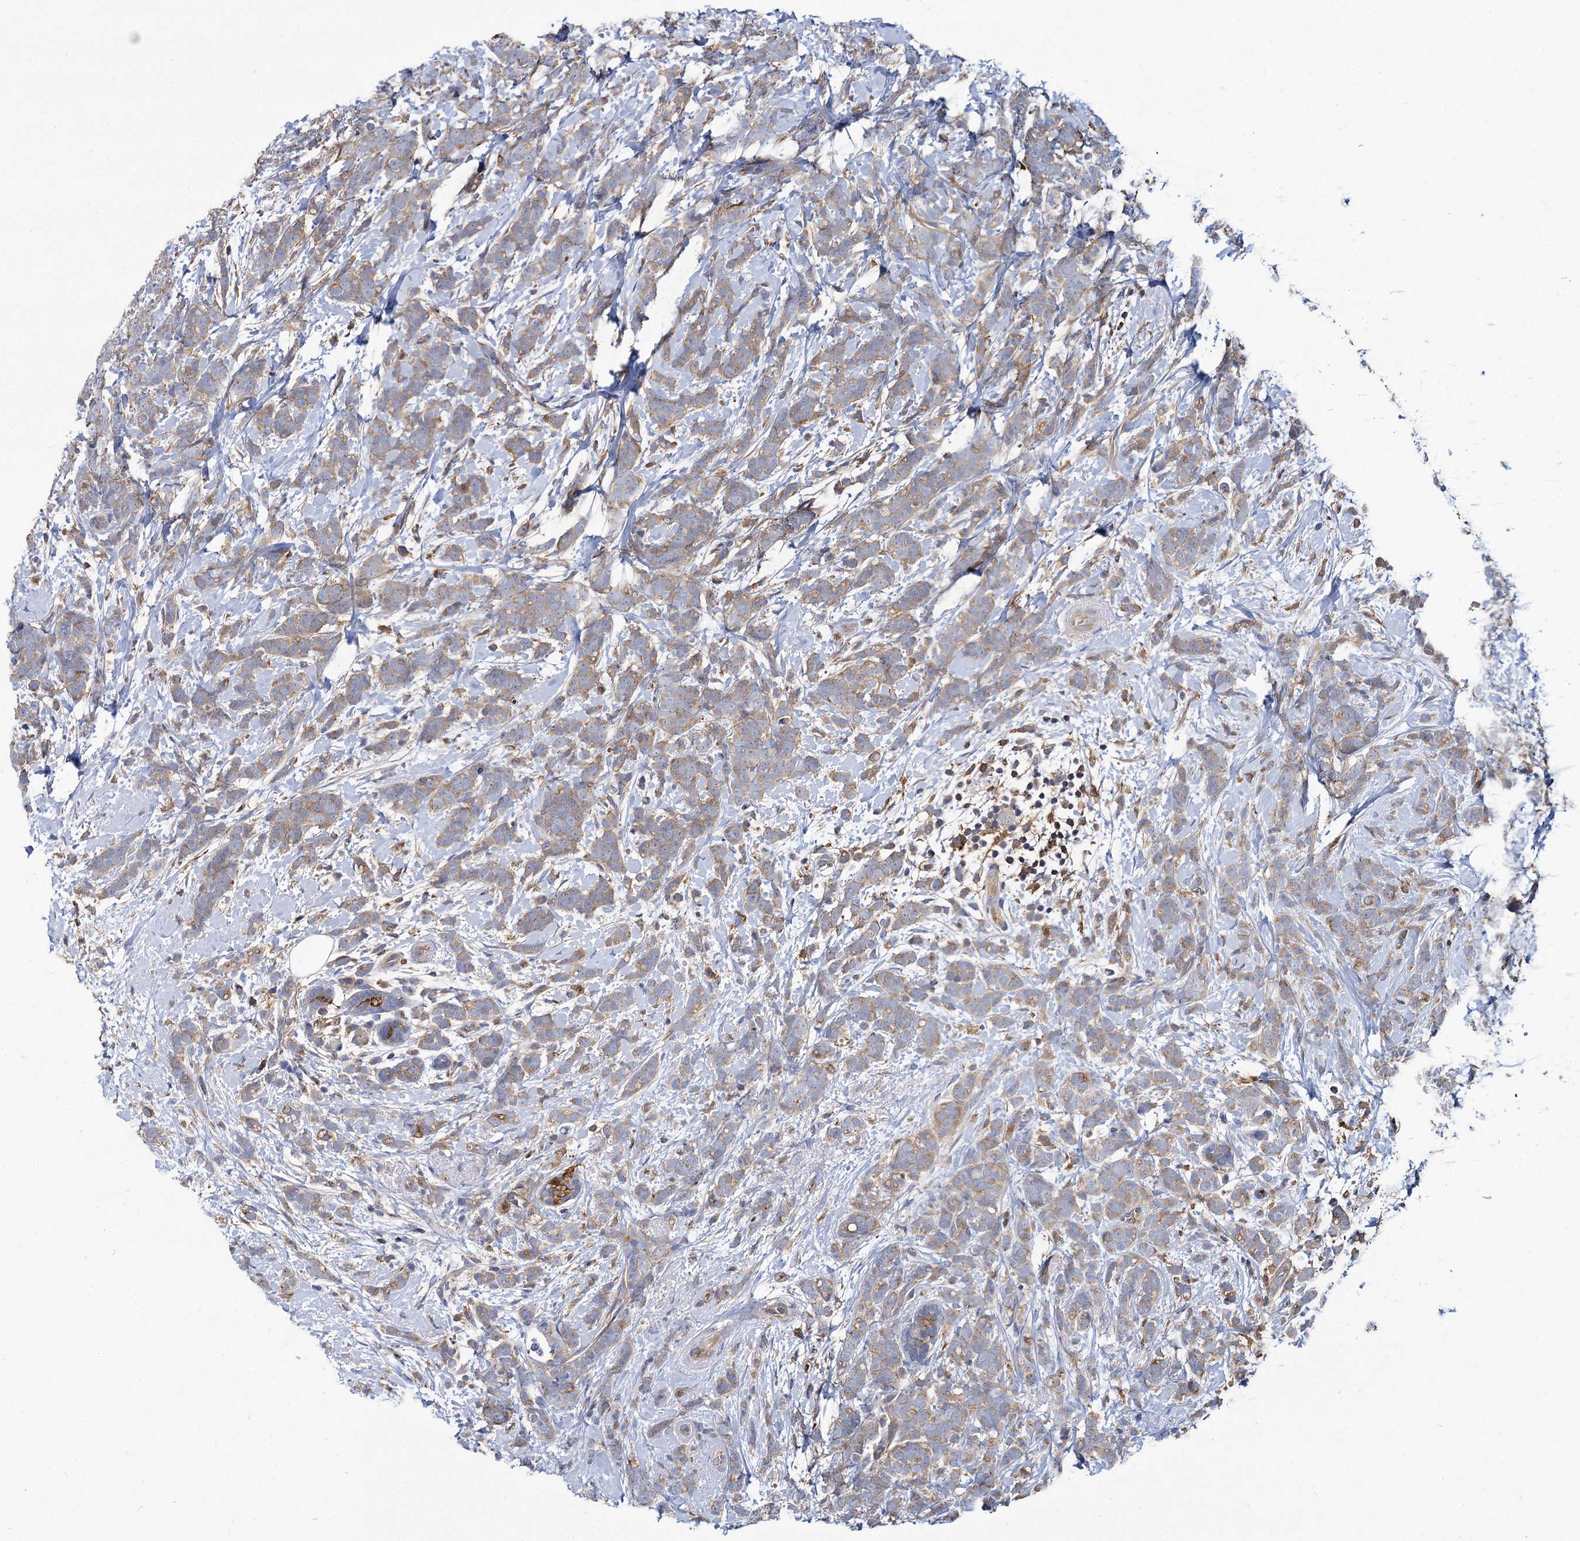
{"staining": {"intensity": "moderate", "quantity": ">75%", "location": "cytoplasmic/membranous"}, "tissue": "breast cancer", "cell_type": "Tumor cells", "image_type": "cancer", "snomed": [{"axis": "morphology", "description": "Lobular carcinoma"}, {"axis": "topography", "description": "Breast"}], "caption": "Protein analysis of breast cancer (lobular carcinoma) tissue reveals moderate cytoplasmic/membranous expression in about >75% of tumor cells.", "gene": "GCLC", "patient": {"sex": "female", "age": 58}}